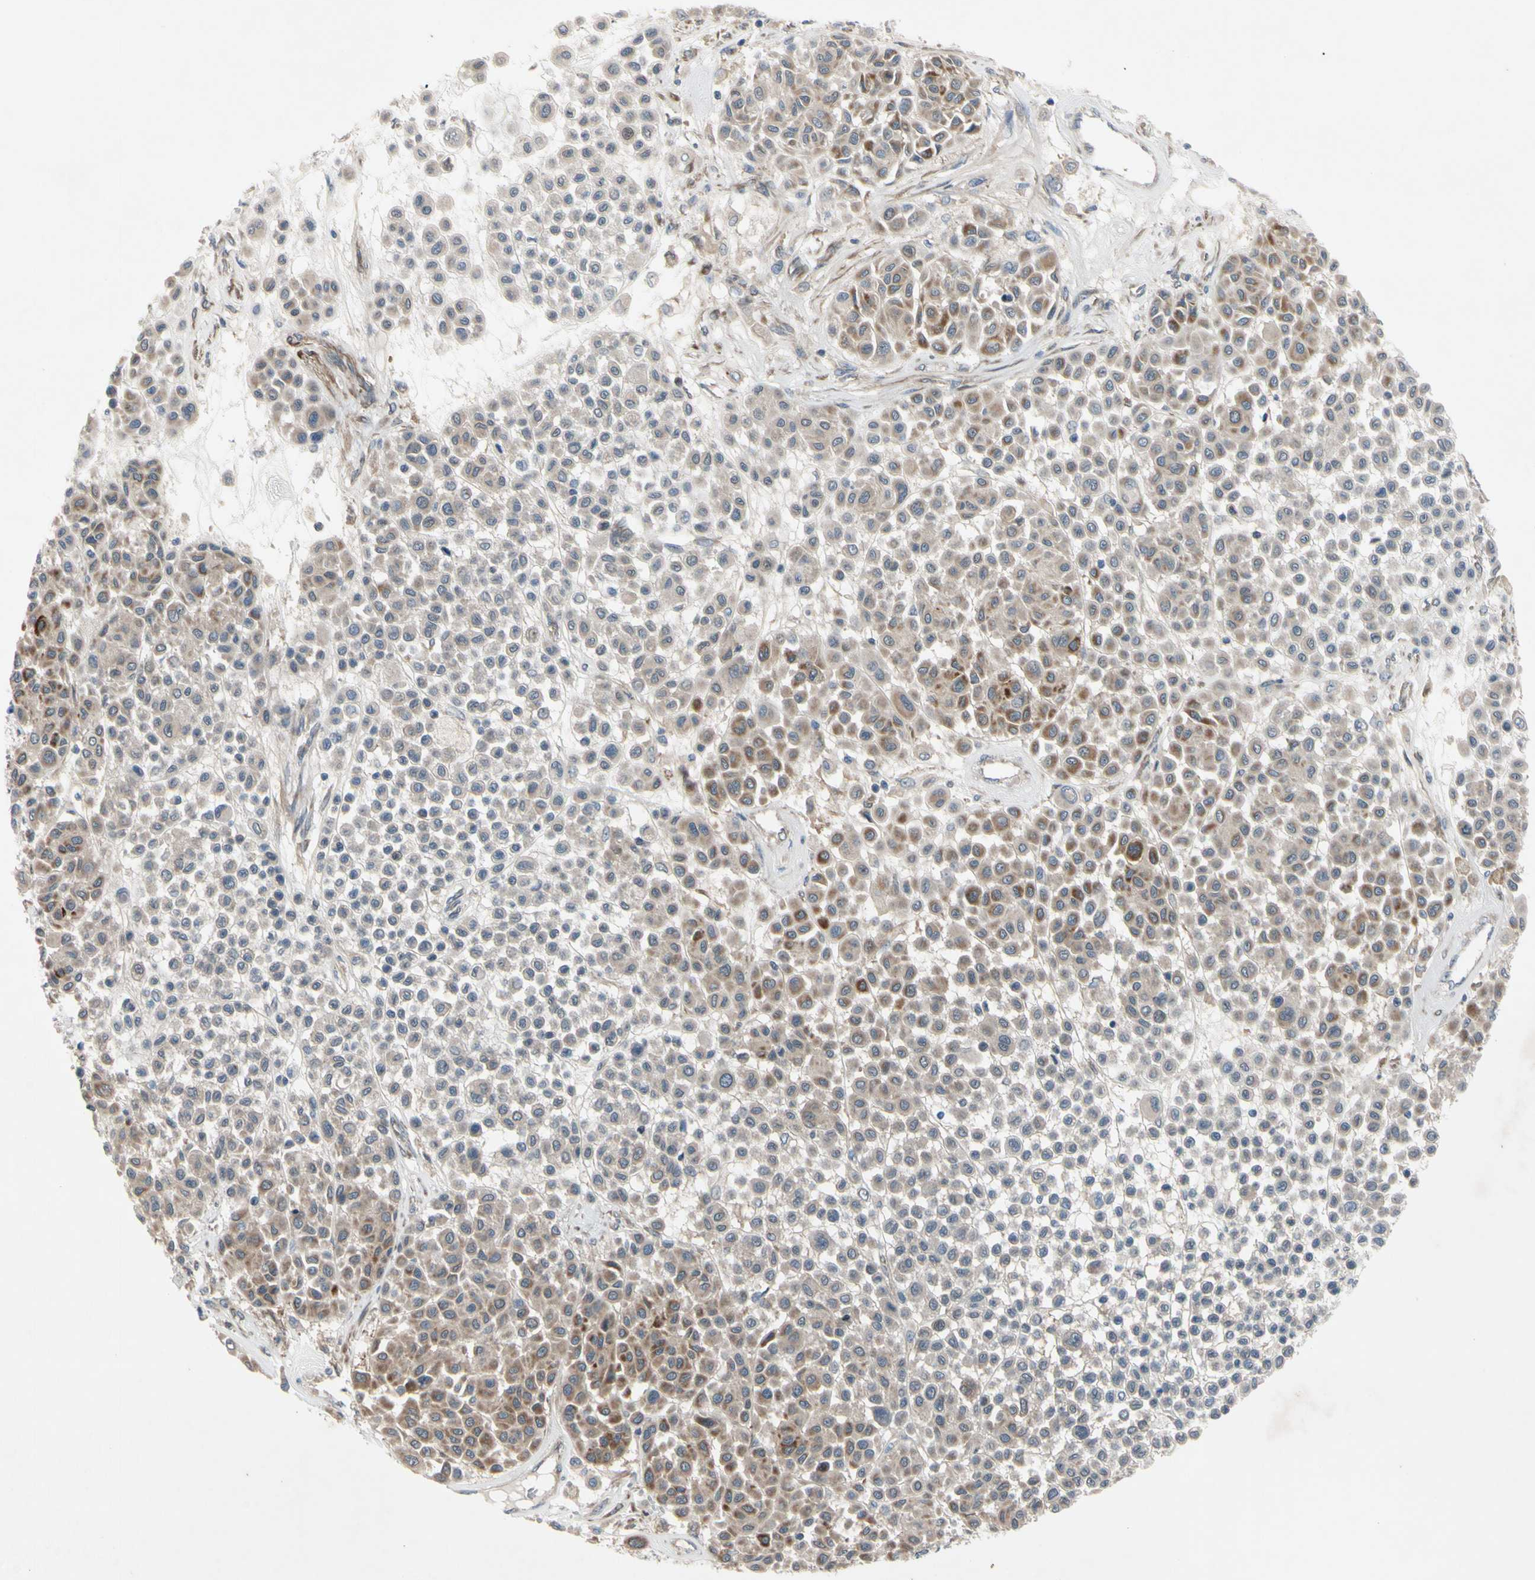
{"staining": {"intensity": "moderate", "quantity": "25%-75%", "location": "cytoplasmic/membranous"}, "tissue": "melanoma", "cell_type": "Tumor cells", "image_type": "cancer", "snomed": [{"axis": "morphology", "description": "Malignant melanoma, Metastatic site"}, {"axis": "topography", "description": "Soft tissue"}], "caption": "Moderate cytoplasmic/membranous protein expression is identified in about 25%-75% of tumor cells in malignant melanoma (metastatic site). (Stains: DAB in brown, nuclei in blue, Microscopy: brightfield microscopy at high magnification).", "gene": "SVIL", "patient": {"sex": "male", "age": 41}}